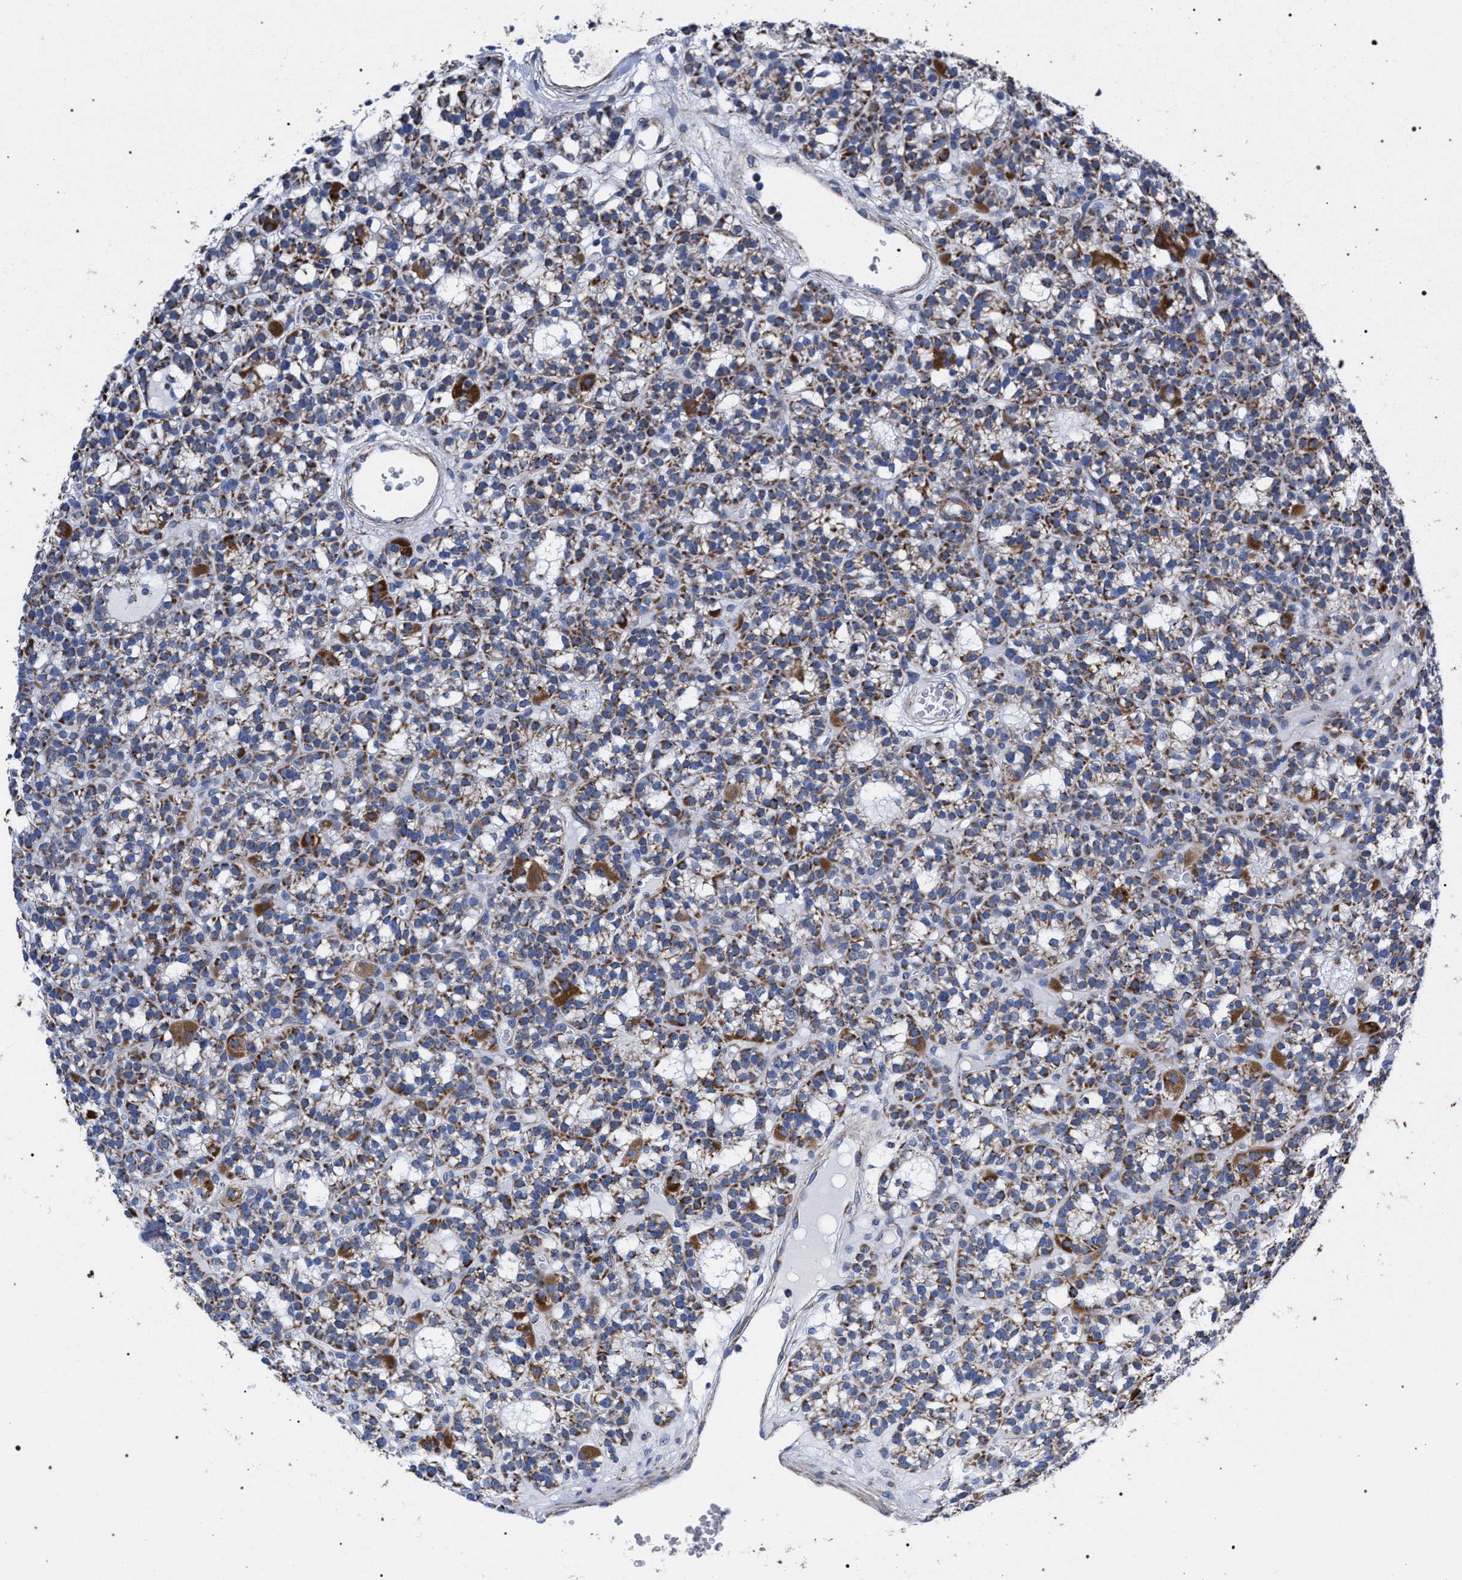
{"staining": {"intensity": "moderate", "quantity": ">75%", "location": "cytoplasmic/membranous"}, "tissue": "parathyroid gland", "cell_type": "Glandular cells", "image_type": "normal", "snomed": [{"axis": "morphology", "description": "Normal tissue, NOS"}, {"axis": "morphology", "description": "Adenoma, NOS"}, {"axis": "topography", "description": "Parathyroid gland"}], "caption": "Parathyroid gland stained with immunohistochemistry reveals moderate cytoplasmic/membranous positivity in about >75% of glandular cells.", "gene": "ACADS", "patient": {"sex": "female", "age": 58}}